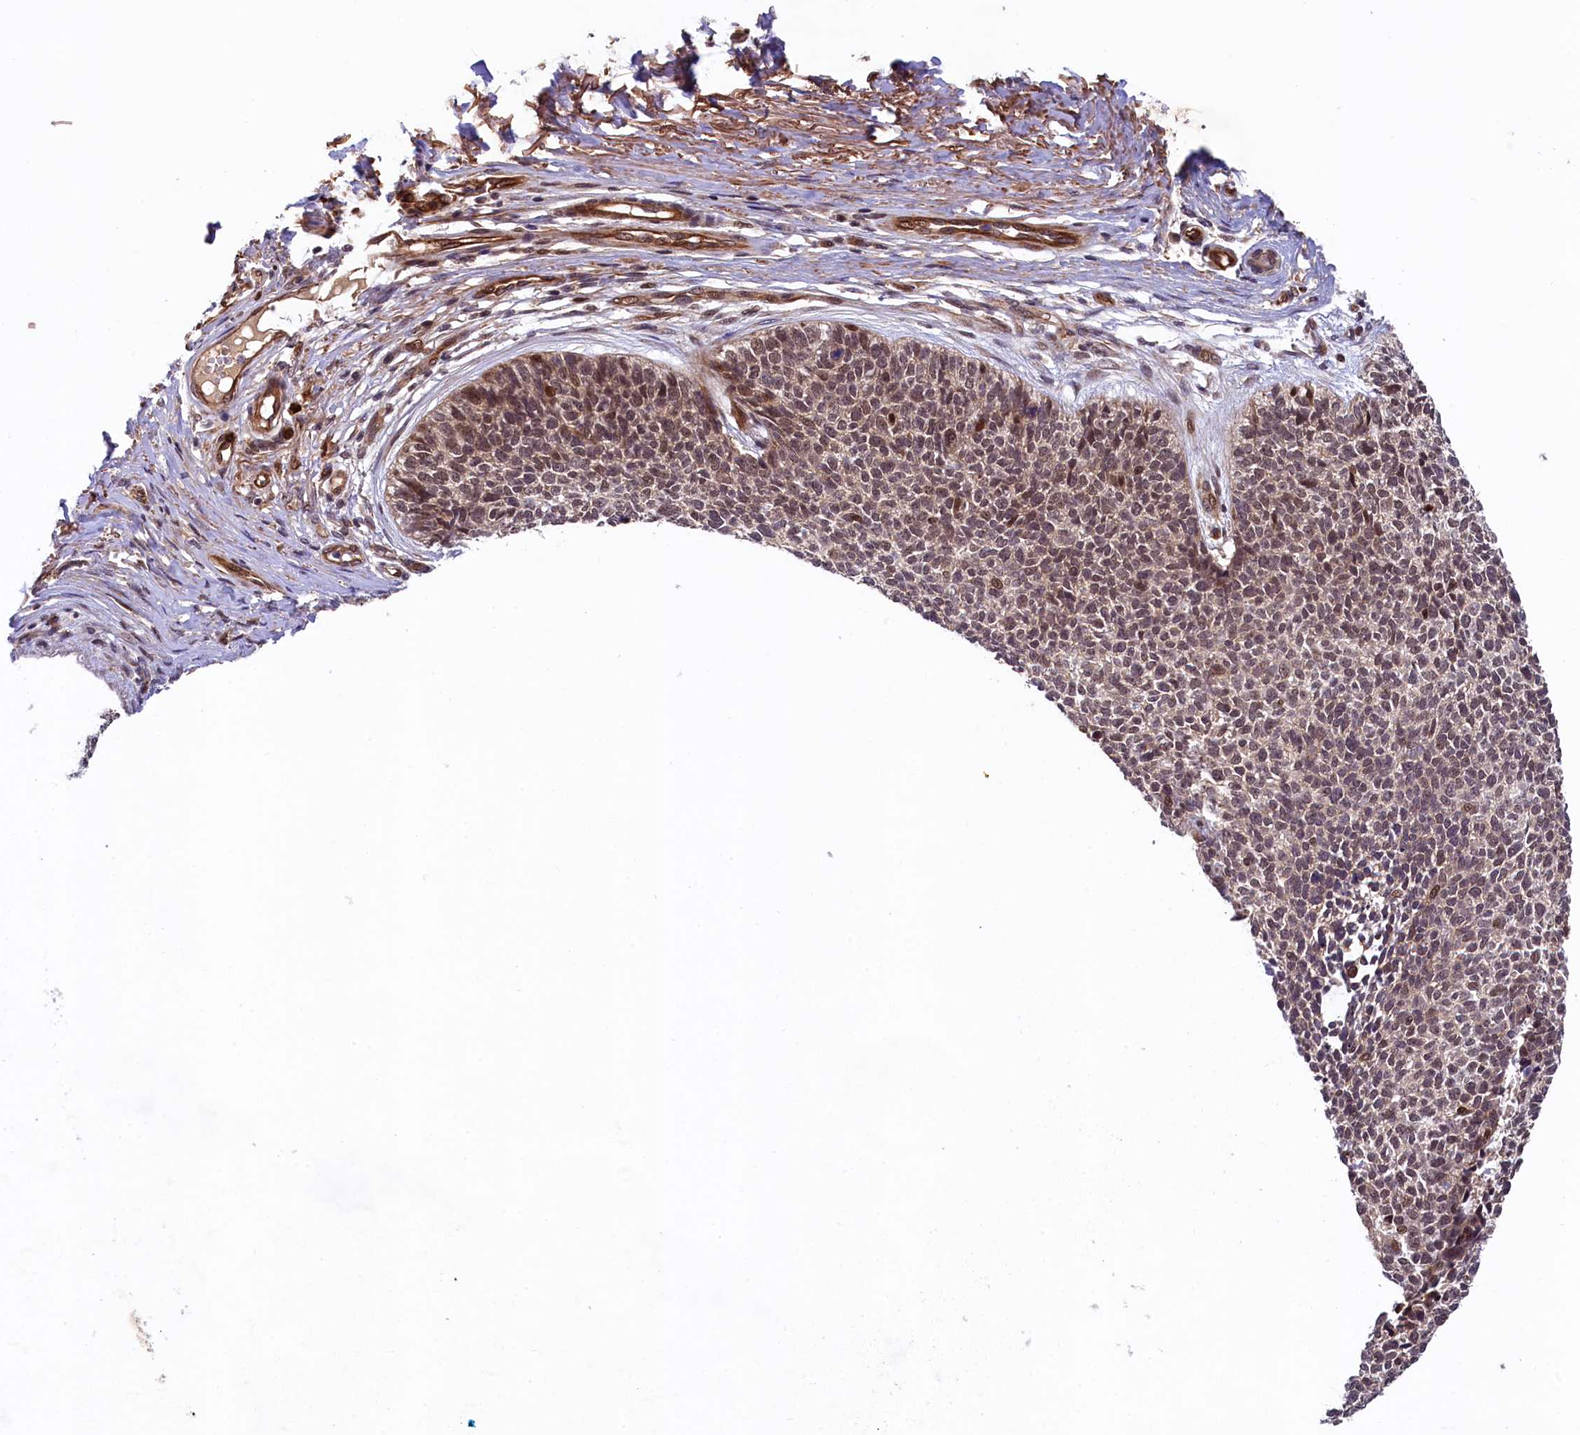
{"staining": {"intensity": "weak", "quantity": ">75%", "location": "nuclear"}, "tissue": "skin cancer", "cell_type": "Tumor cells", "image_type": "cancer", "snomed": [{"axis": "morphology", "description": "Basal cell carcinoma"}, {"axis": "topography", "description": "Skin"}], "caption": "Basal cell carcinoma (skin) stained for a protein (brown) demonstrates weak nuclear positive positivity in about >75% of tumor cells.", "gene": "ARL14EP", "patient": {"sex": "female", "age": 84}}